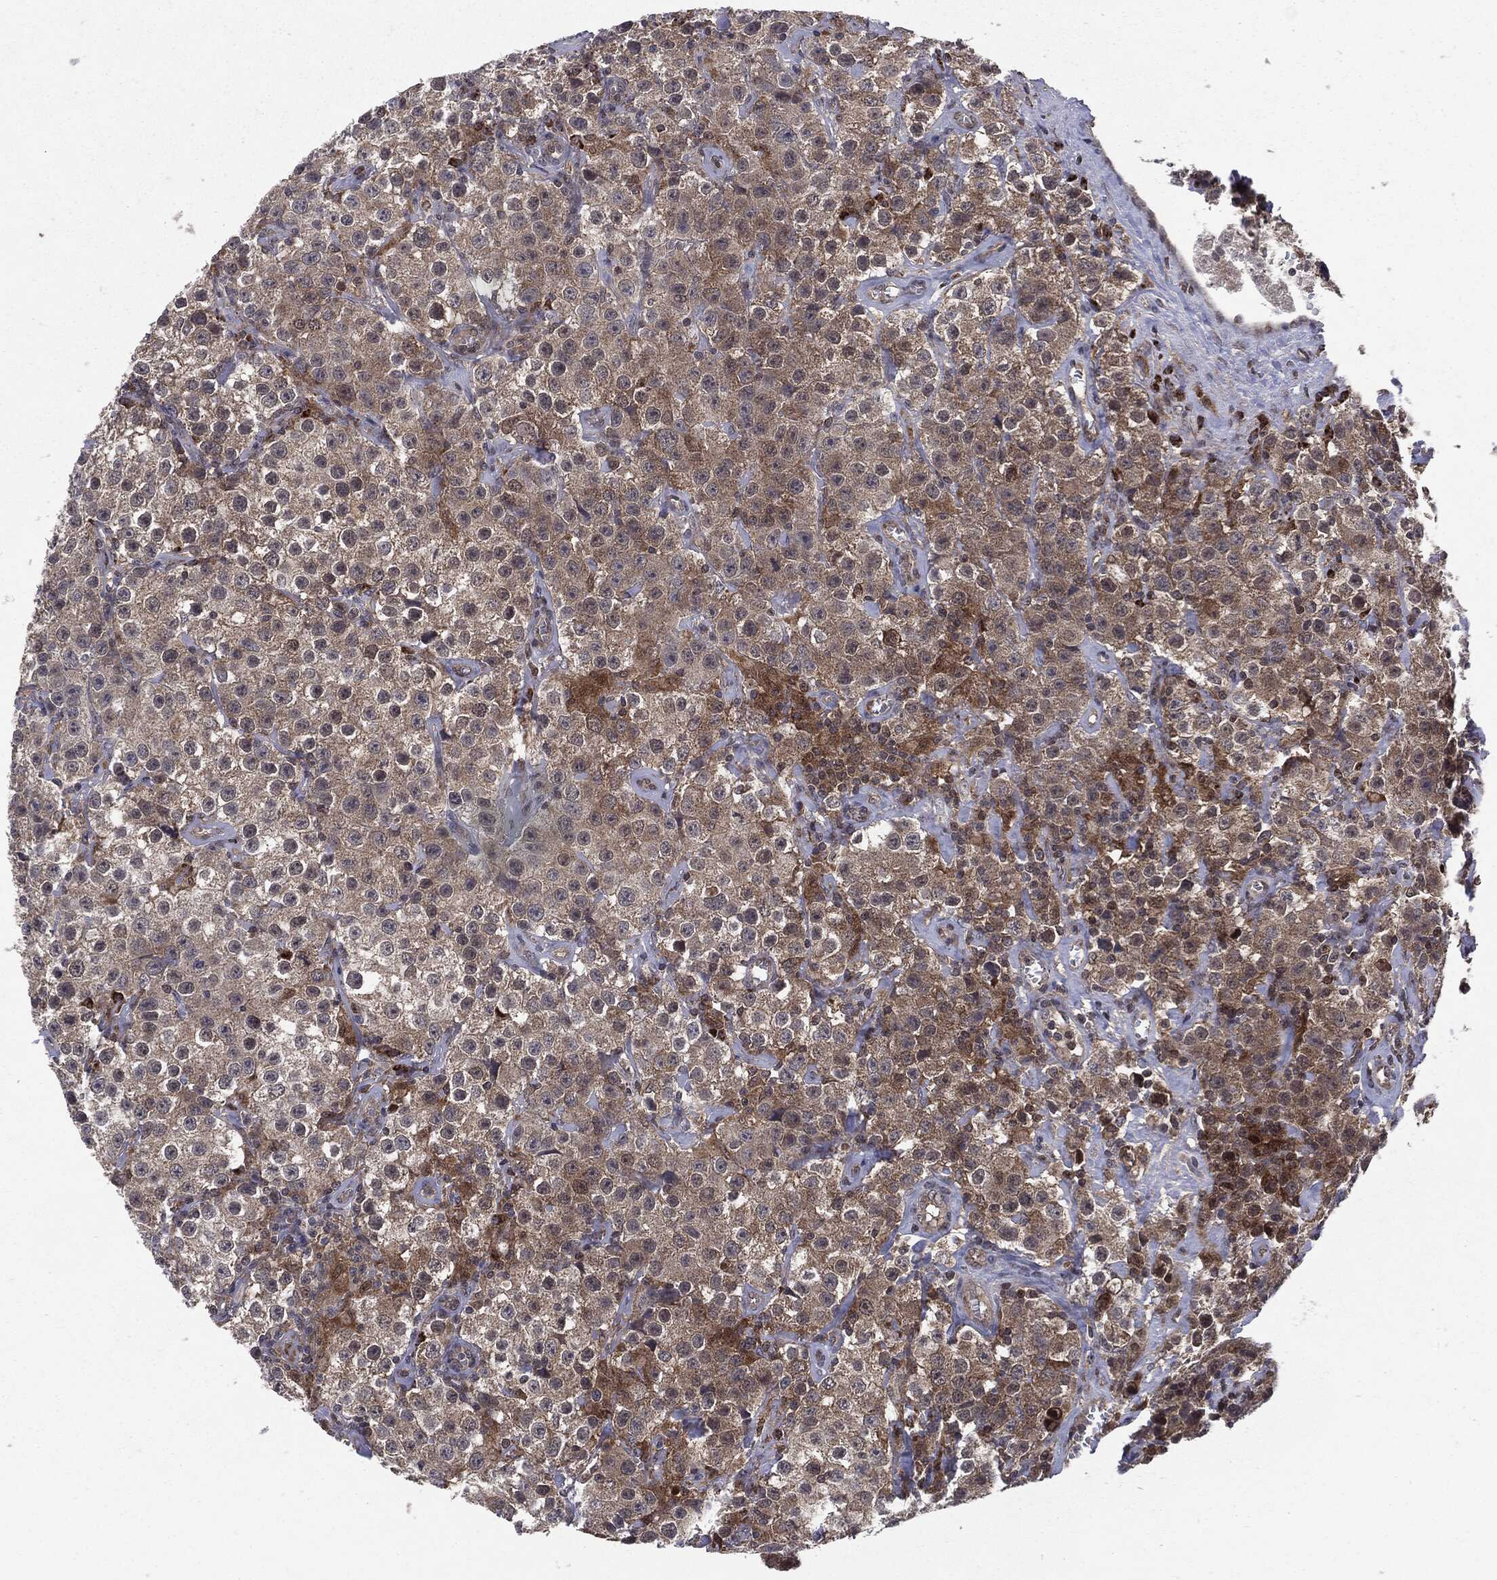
{"staining": {"intensity": "moderate", "quantity": "<25%", "location": "cytoplasmic/membranous"}, "tissue": "testis cancer", "cell_type": "Tumor cells", "image_type": "cancer", "snomed": [{"axis": "morphology", "description": "Seminoma, NOS"}, {"axis": "topography", "description": "Testis"}], "caption": "About <25% of tumor cells in human seminoma (testis) show moderate cytoplasmic/membranous protein staining as visualized by brown immunohistochemical staining.", "gene": "PTPA", "patient": {"sex": "male", "age": 52}}